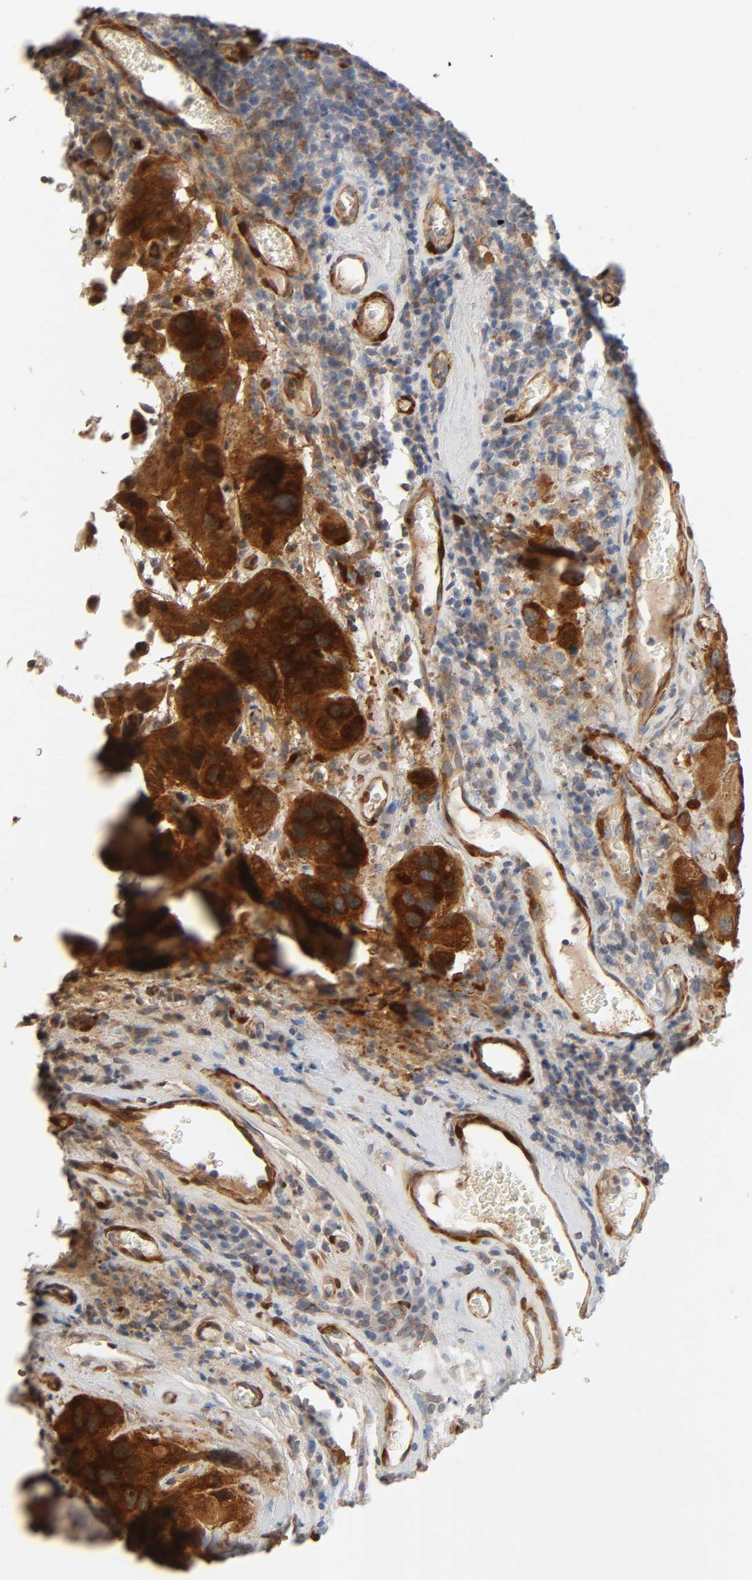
{"staining": {"intensity": "strong", "quantity": "25%-75%", "location": "cytoplasmic/membranous"}, "tissue": "urothelial cancer", "cell_type": "Tumor cells", "image_type": "cancer", "snomed": [{"axis": "morphology", "description": "Urothelial carcinoma, High grade"}, {"axis": "topography", "description": "Urinary bladder"}], "caption": "A high-resolution histopathology image shows immunohistochemistry (IHC) staining of urothelial cancer, which demonstrates strong cytoplasmic/membranous staining in about 25%-75% of tumor cells.", "gene": "PTK2", "patient": {"sex": "female", "age": 64}}